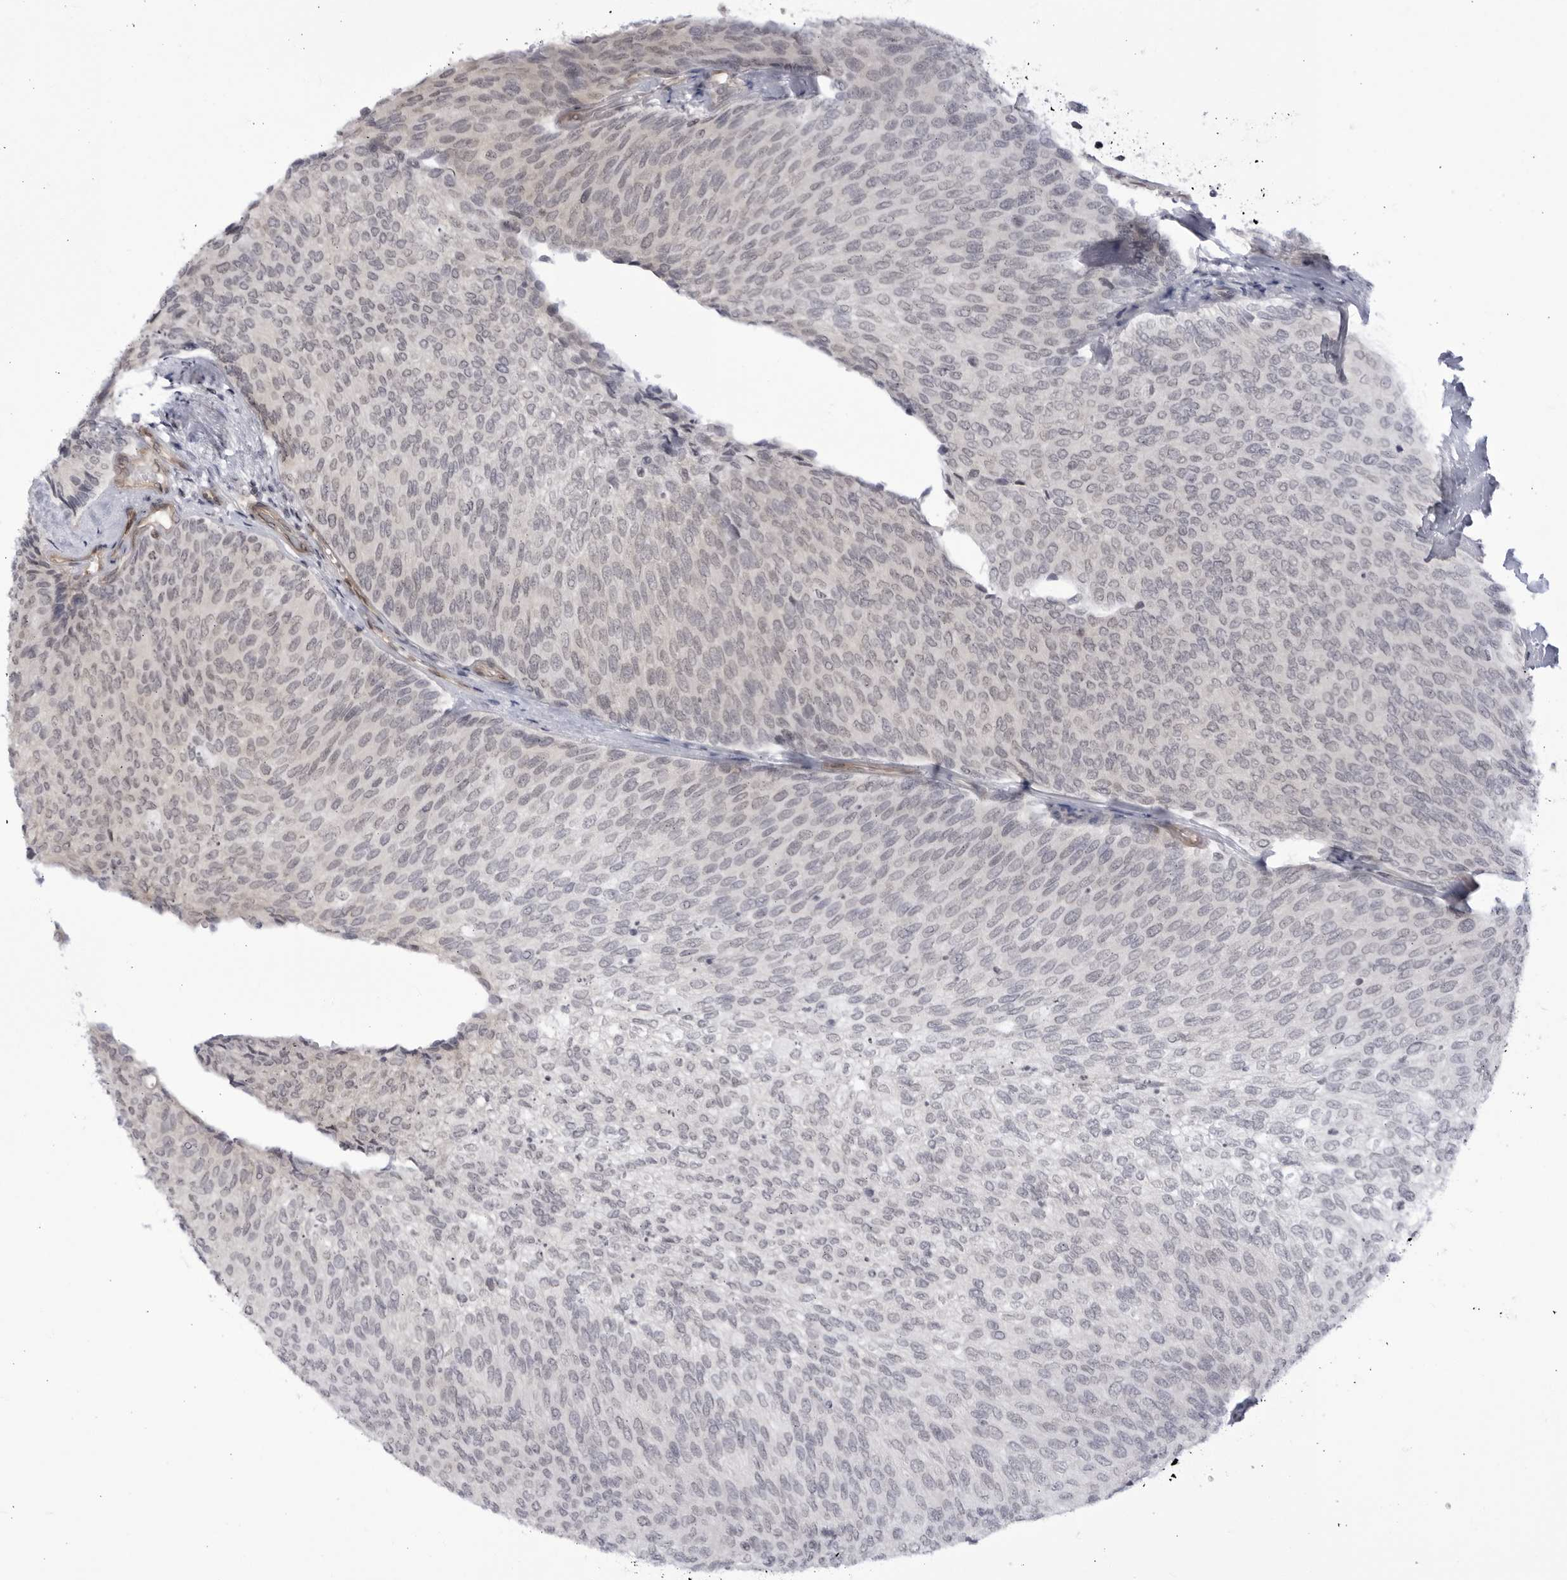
{"staining": {"intensity": "negative", "quantity": "none", "location": "none"}, "tissue": "urothelial cancer", "cell_type": "Tumor cells", "image_type": "cancer", "snomed": [{"axis": "morphology", "description": "Urothelial carcinoma, Low grade"}, {"axis": "topography", "description": "Urinary bladder"}], "caption": "DAB immunohistochemical staining of urothelial carcinoma (low-grade) shows no significant positivity in tumor cells.", "gene": "CNBD1", "patient": {"sex": "female", "age": 79}}